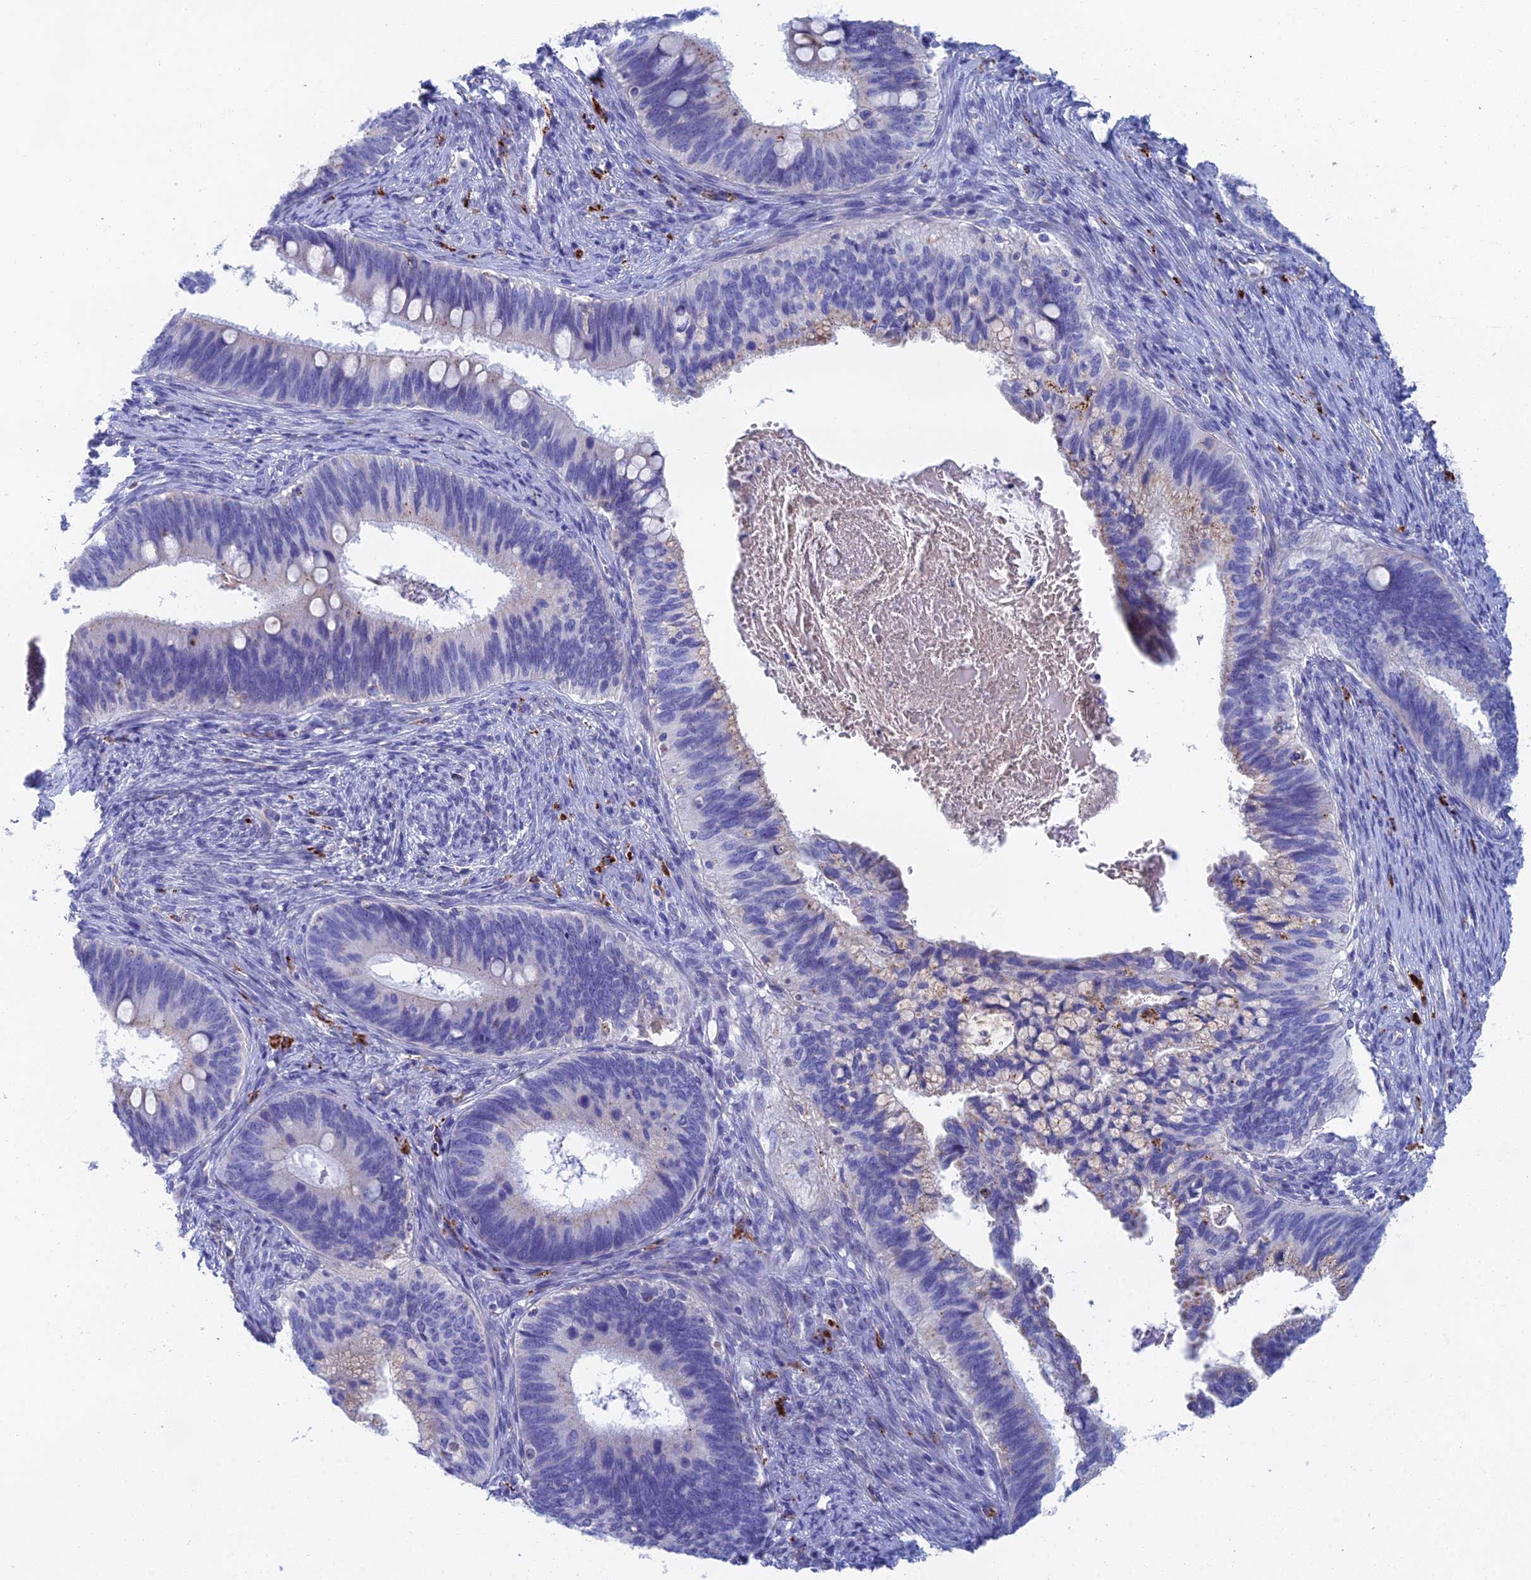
{"staining": {"intensity": "negative", "quantity": "none", "location": "none"}, "tissue": "cervical cancer", "cell_type": "Tumor cells", "image_type": "cancer", "snomed": [{"axis": "morphology", "description": "Adenocarcinoma, NOS"}, {"axis": "topography", "description": "Cervix"}], "caption": "Adenocarcinoma (cervical) was stained to show a protein in brown. There is no significant positivity in tumor cells.", "gene": "CFAP210", "patient": {"sex": "female", "age": 42}}